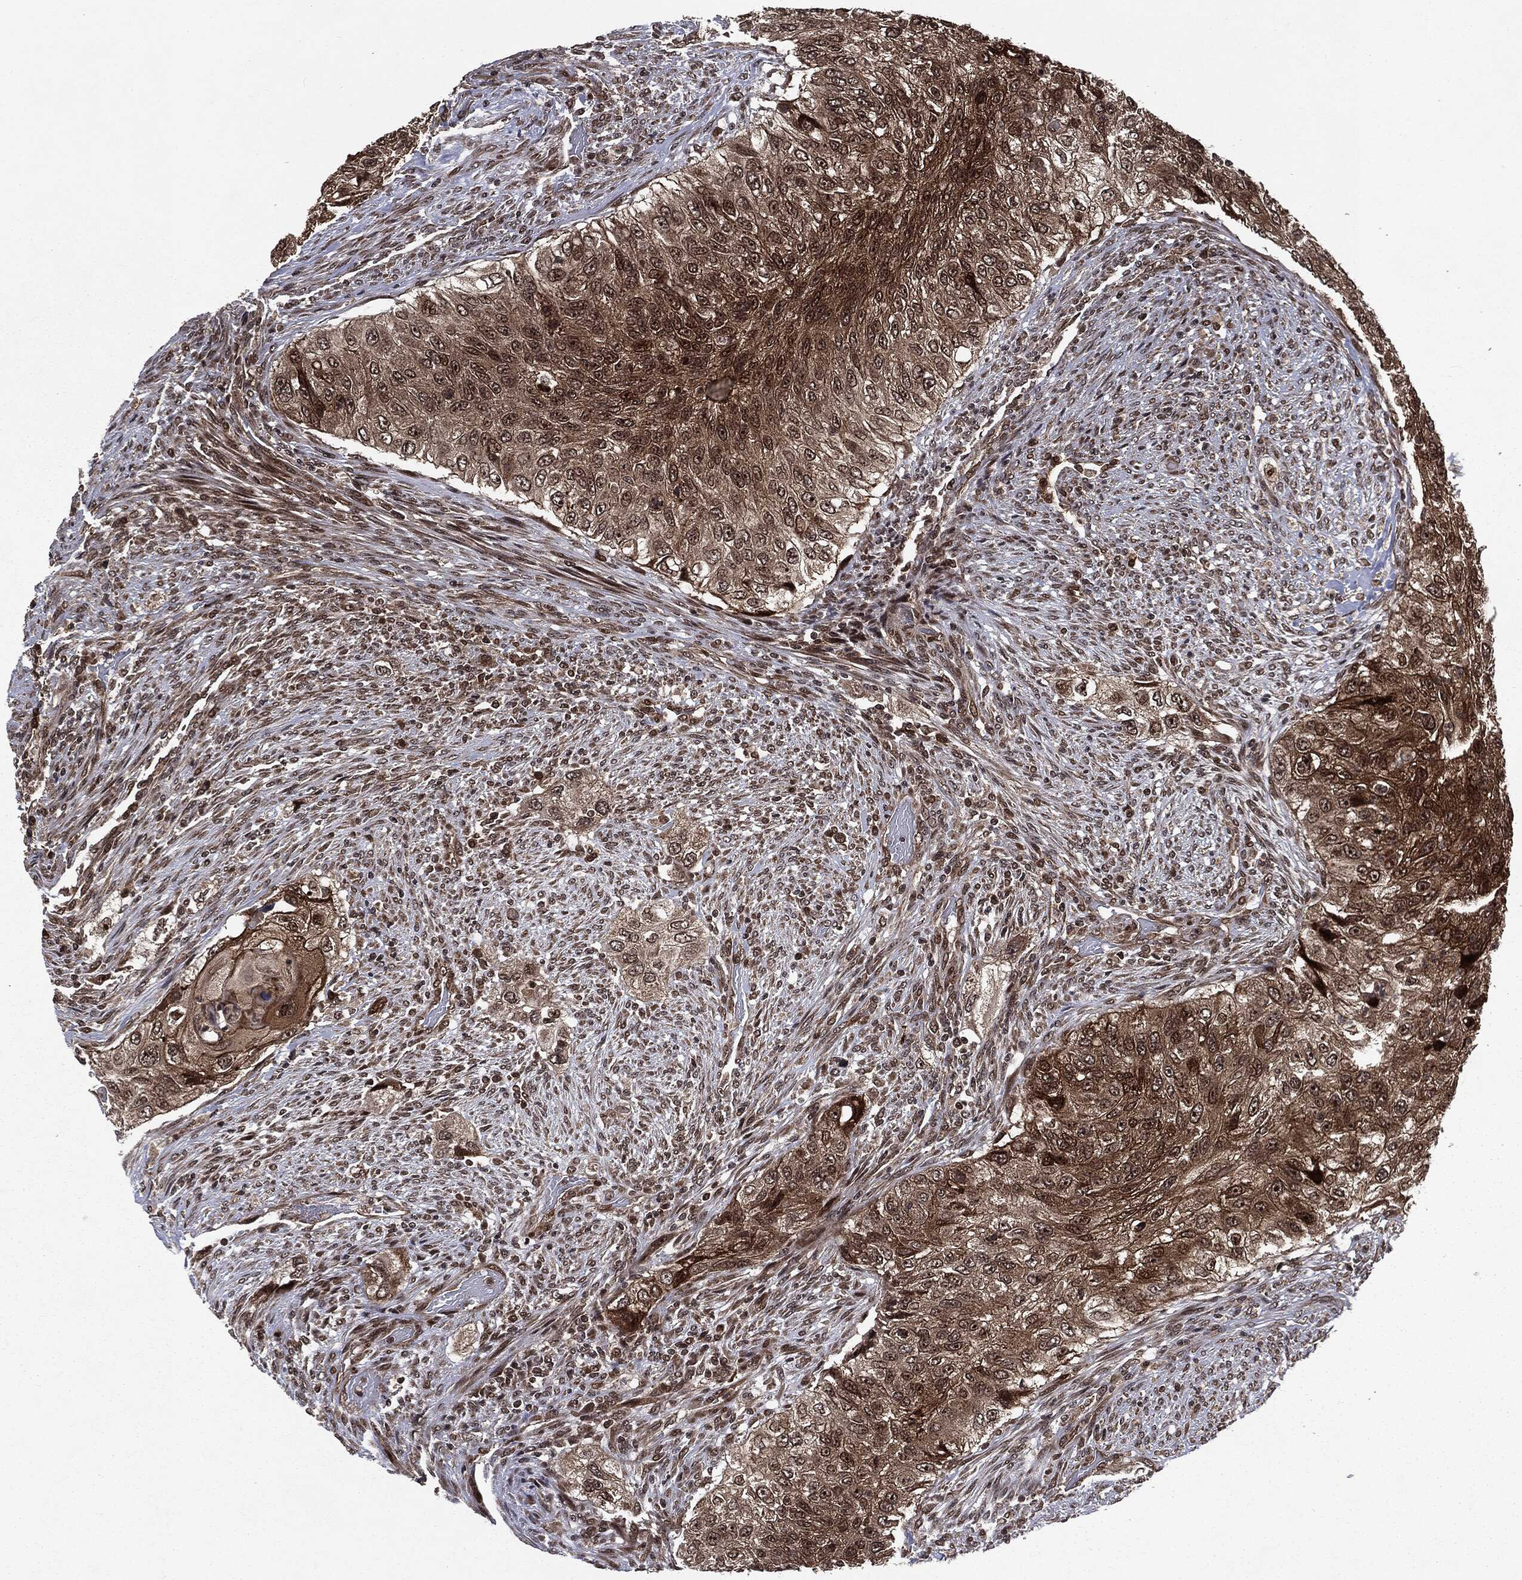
{"staining": {"intensity": "strong", "quantity": "25%-75%", "location": "cytoplasmic/membranous,nuclear"}, "tissue": "urothelial cancer", "cell_type": "Tumor cells", "image_type": "cancer", "snomed": [{"axis": "morphology", "description": "Urothelial carcinoma, High grade"}, {"axis": "topography", "description": "Urinary bladder"}], "caption": "This is a micrograph of immunohistochemistry staining of urothelial cancer, which shows strong staining in the cytoplasmic/membranous and nuclear of tumor cells.", "gene": "STAU2", "patient": {"sex": "female", "age": 60}}